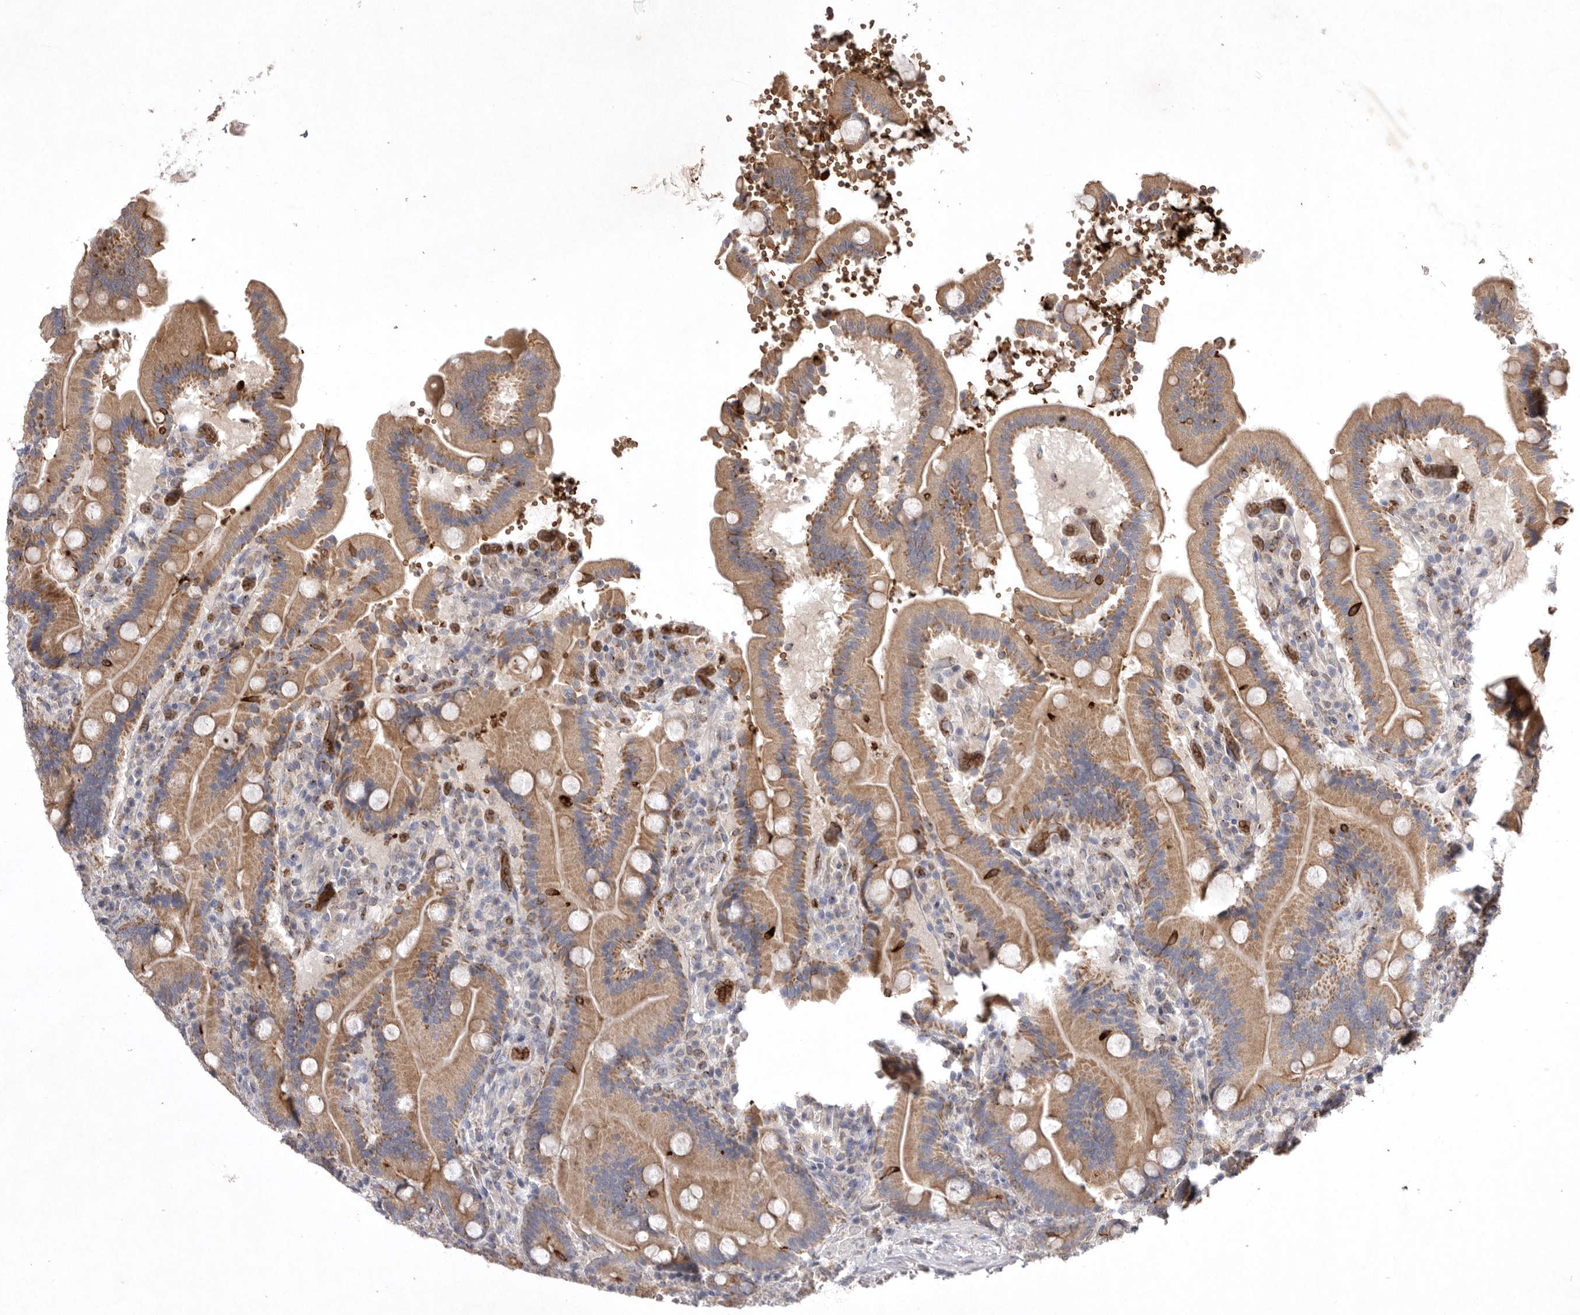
{"staining": {"intensity": "strong", "quantity": "25%-75%", "location": "cytoplasmic/membranous"}, "tissue": "duodenum", "cell_type": "Glandular cells", "image_type": "normal", "snomed": [{"axis": "morphology", "description": "Normal tissue, NOS"}, {"axis": "topography", "description": "Duodenum"}], "caption": "Strong cytoplasmic/membranous protein positivity is identified in about 25%-75% of glandular cells in duodenum. The staining was performed using DAB to visualize the protein expression in brown, while the nuclei were stained in blue with hematoxylin (Magnification: 20x).", "gene": "TNFSF14", "patient": {"sex": "female", "age": 62}}